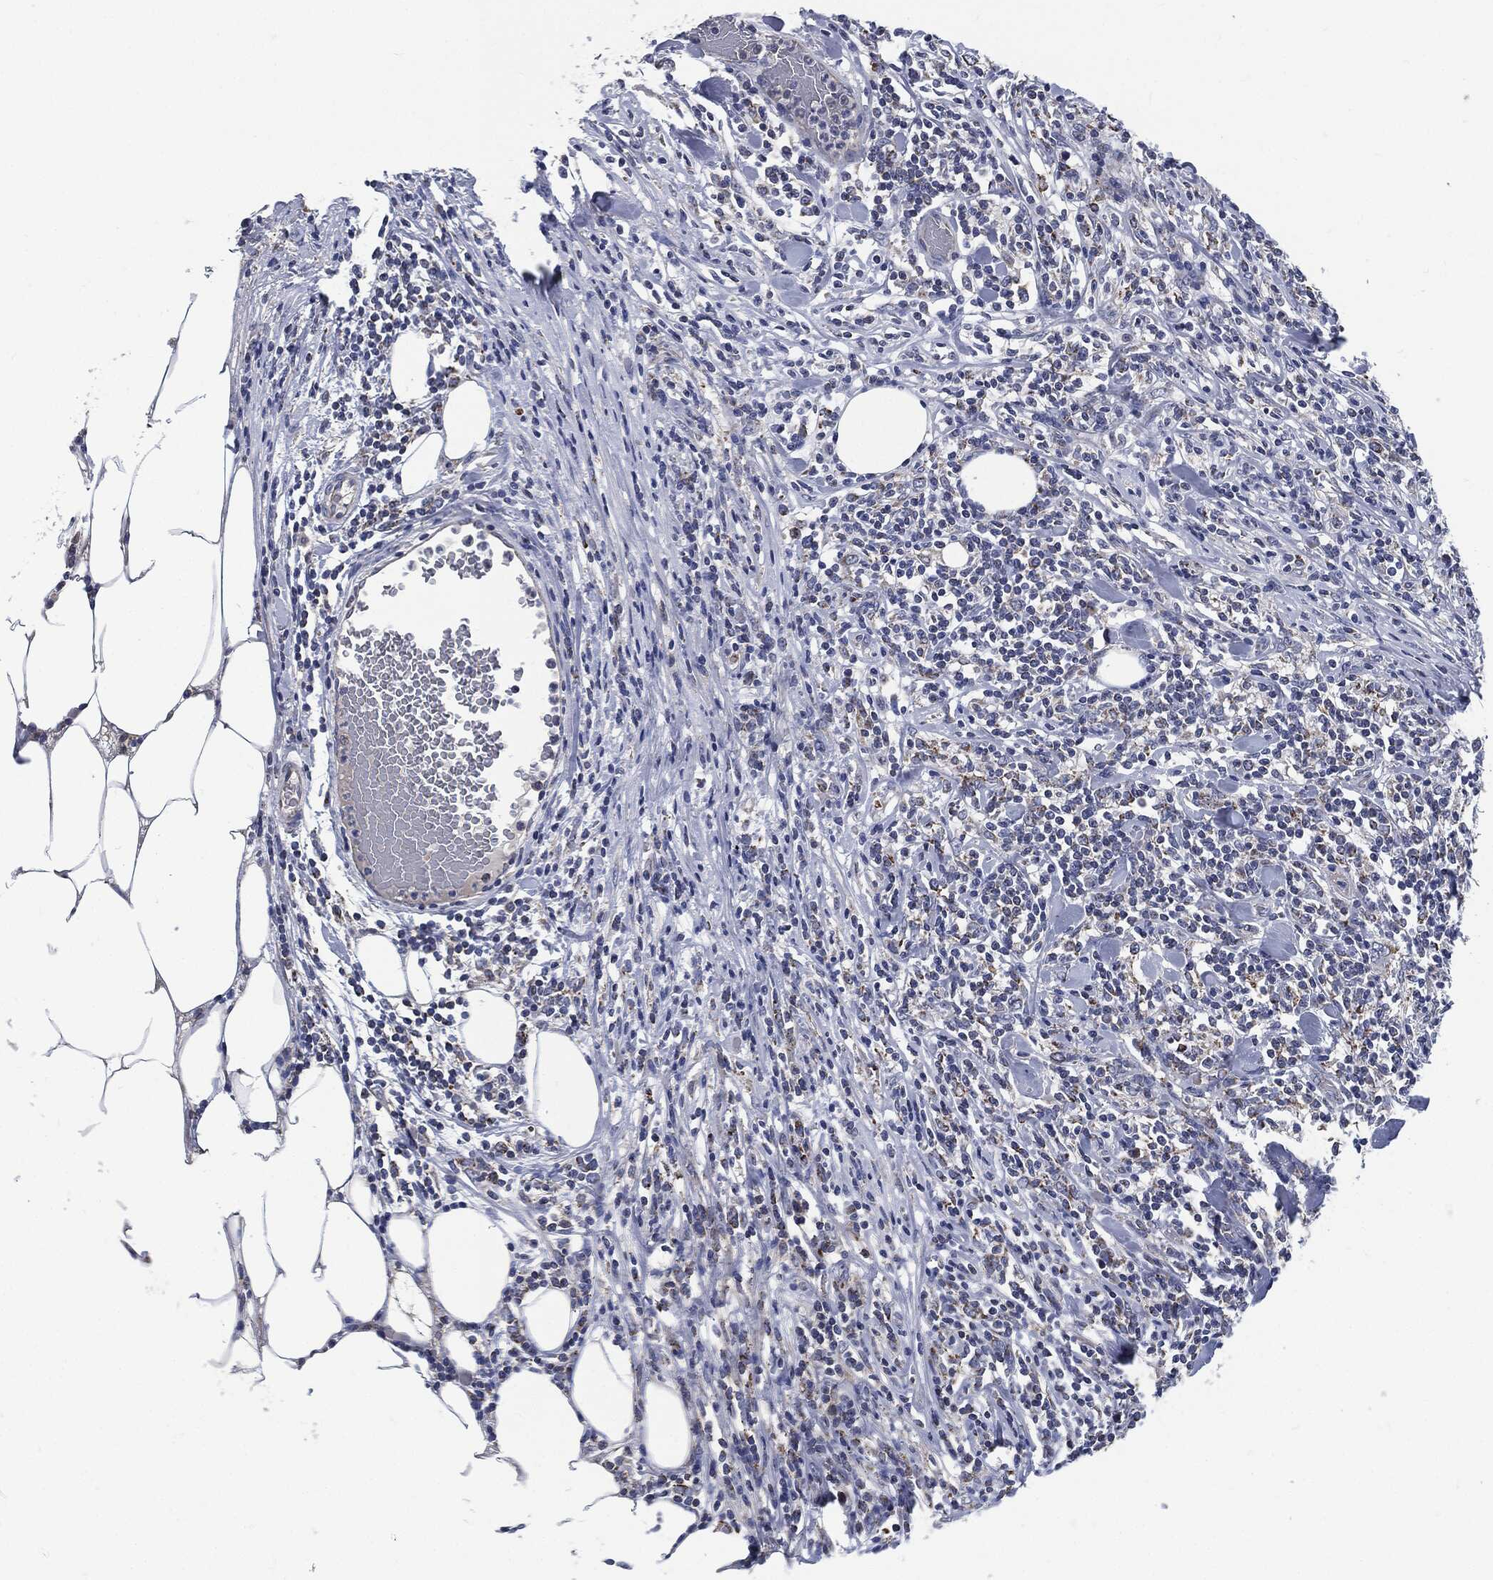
{"staining": {"intensity": "negative", "quantity": "none", "location": "none"}, "tissue": "lymphoma", "cell_type": "Tumor cells", "image_type": "cancer", "snomed": [{"axis": "morphology", "description": "Malignant lymphoma, non-Hodgkin's type, High grade"}, {"axis": "topography", "description": "Lymph node"}], "caption": "This photomicrograph is of lymphoma stained with immunohistochemistry (IHC) to label a protein in brown with the nuclei are counter-stained blue. There is no expression in tumor cells.", "gene": "SIGLEC9", "patient": {"sex": "female", "age": 84}}